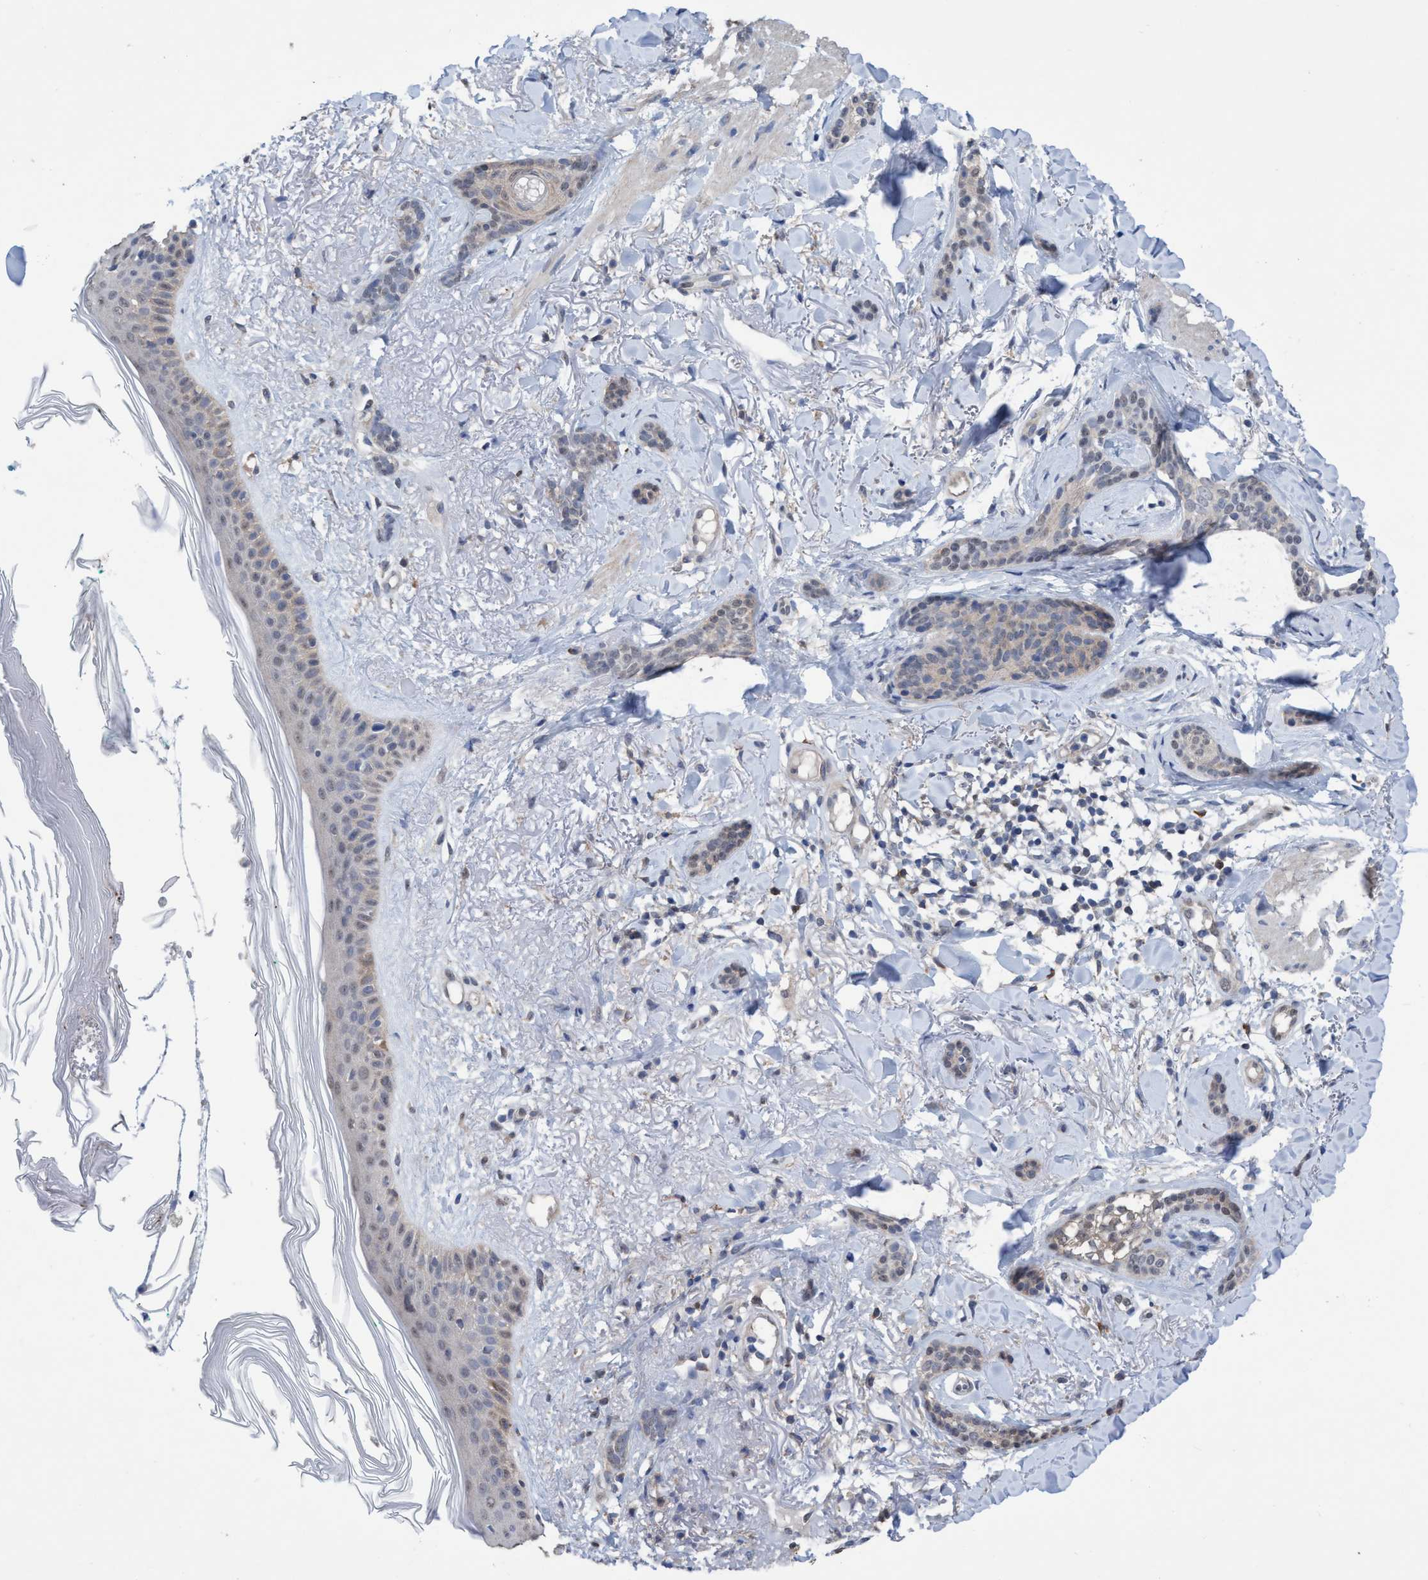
{"staining": {"intensity": "negative", "quantity": "none", "location": "none"}, "tissue": "skin cancer", "cell_type": "Tumor cells", "image_type": "cancer", "snomed": [{"axis": "morphology", "description": "Basal cell carcinoma"}, {"axis": "morphology", "description": "Adnexal tumor, benign"}, {"axis": "topography", "description": "Skin"}], "caption": "Protein analysis of skin cancer (basal cell carcinoma) demonstrates no significant staining in tumor cells. (IHC, brightfield microscopy, high magnification).", "gene": "GLOD4", "patient": {"sex": "female", "age": 42}}